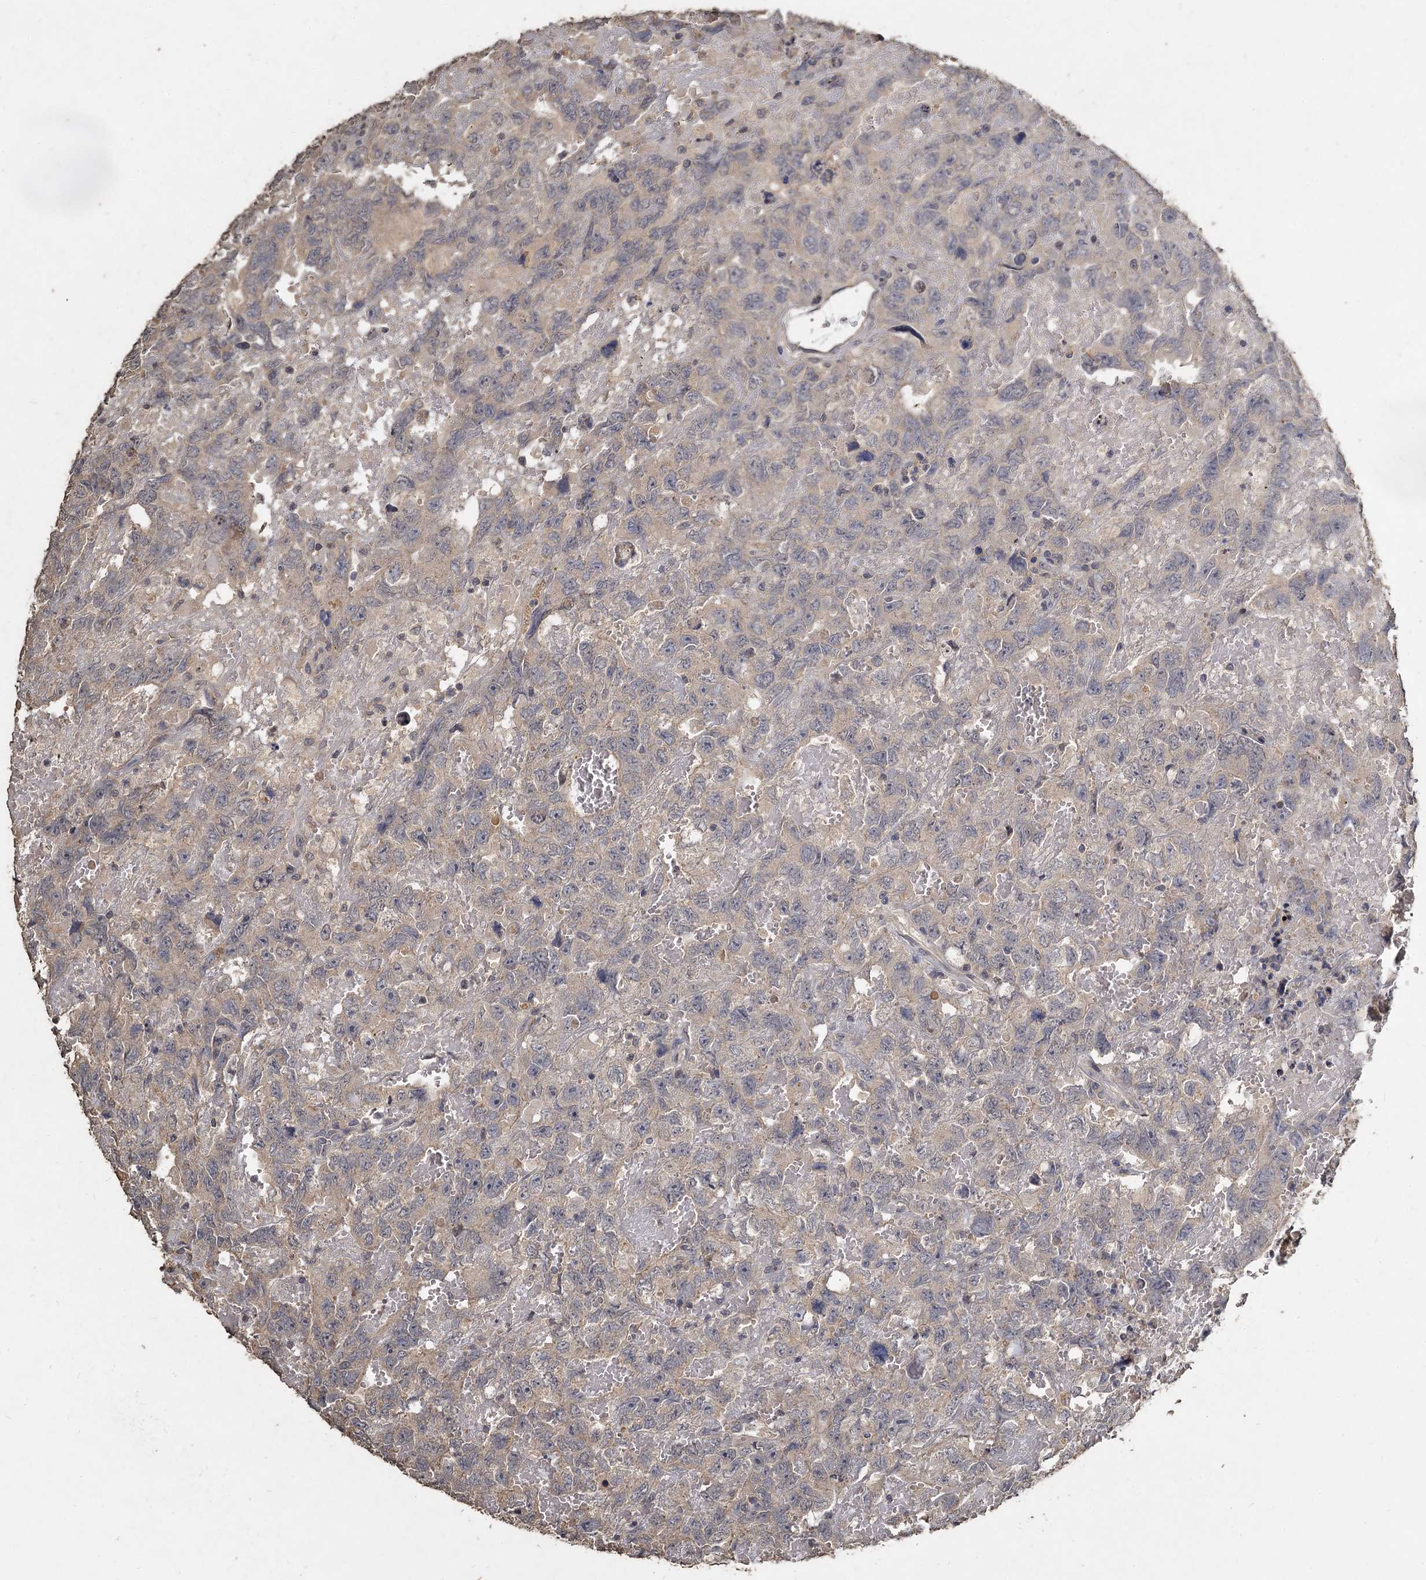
{"staining": {"intensity": "negative", "quantity": "none", "location": "none"}, "tissue": "testis cancer", "cell_type": "Tumor cells", "image_type": "cancer", "snomed": [{"axis": "morphology", "description": "Carcinoma, Embryonal, NOS"}, {"axis": "topography", "description": "Testis"}], "caption": "Tumor cells are negative for protein expression in human testis cancer (embryonal carcinoma). (DAB (3,3'-diaminobenzidine) immunohistochemistry (IHC), high magnification).", "gene": "CCDC61", "patient": {"sex": "male", "age": 45}}